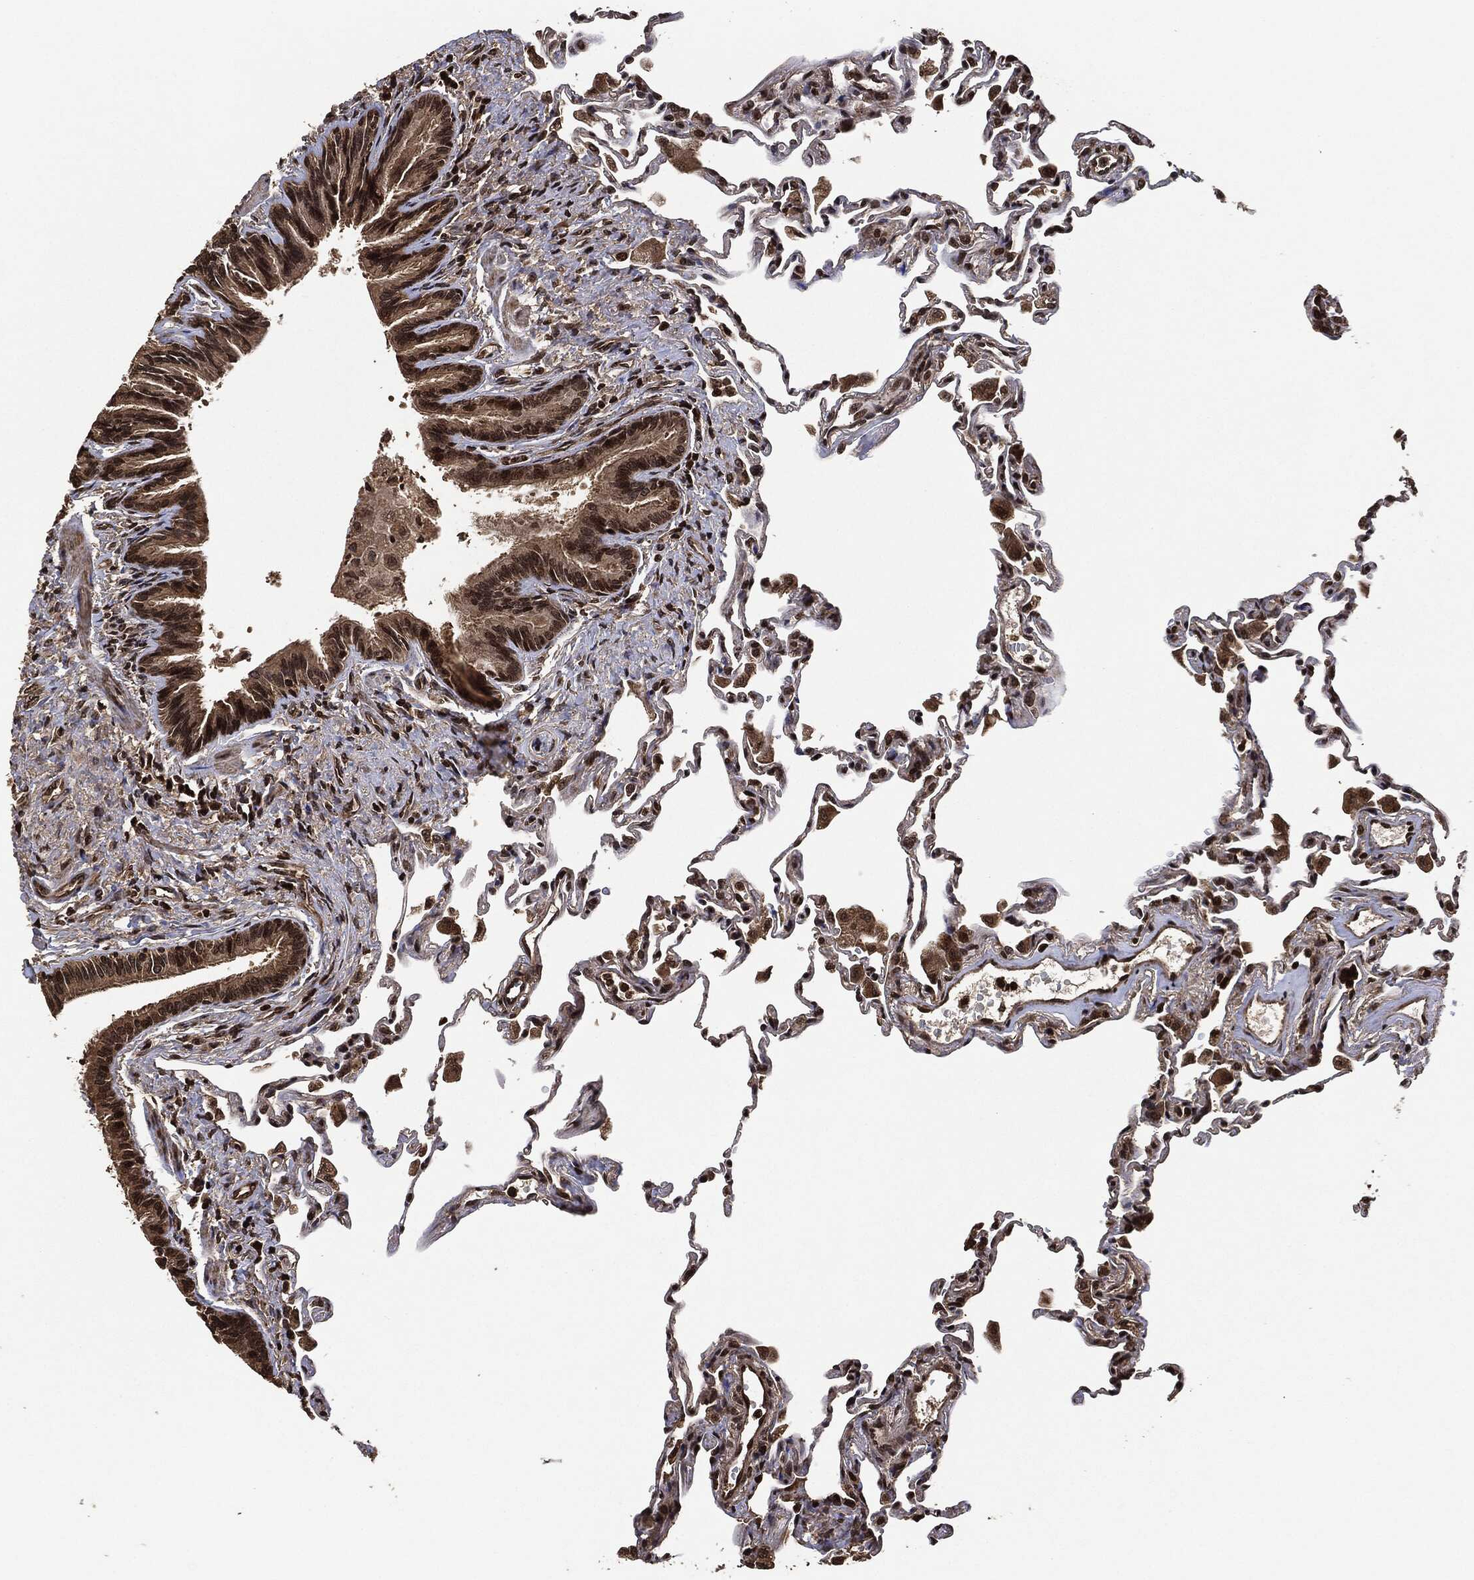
{"staining": {"intensity": "moderate", "quantity": ">75%", "location": "nuclear"}, "tissue": "lung", "cell_type": "Alveolar cells", "image_type": "normal", "snomed": [{"axis": "morphology", "description": "Normal tissue, NOS"}, {"axis": "topography", "description": "Lung"}], "caption": "Immunohistochemical staining of normal human lung exhibits moderate nuclear protein positivity in approximately >75% of alveolar cells.", "gene": "PDK1", "patient": {"sex": "female", "age": 57}}